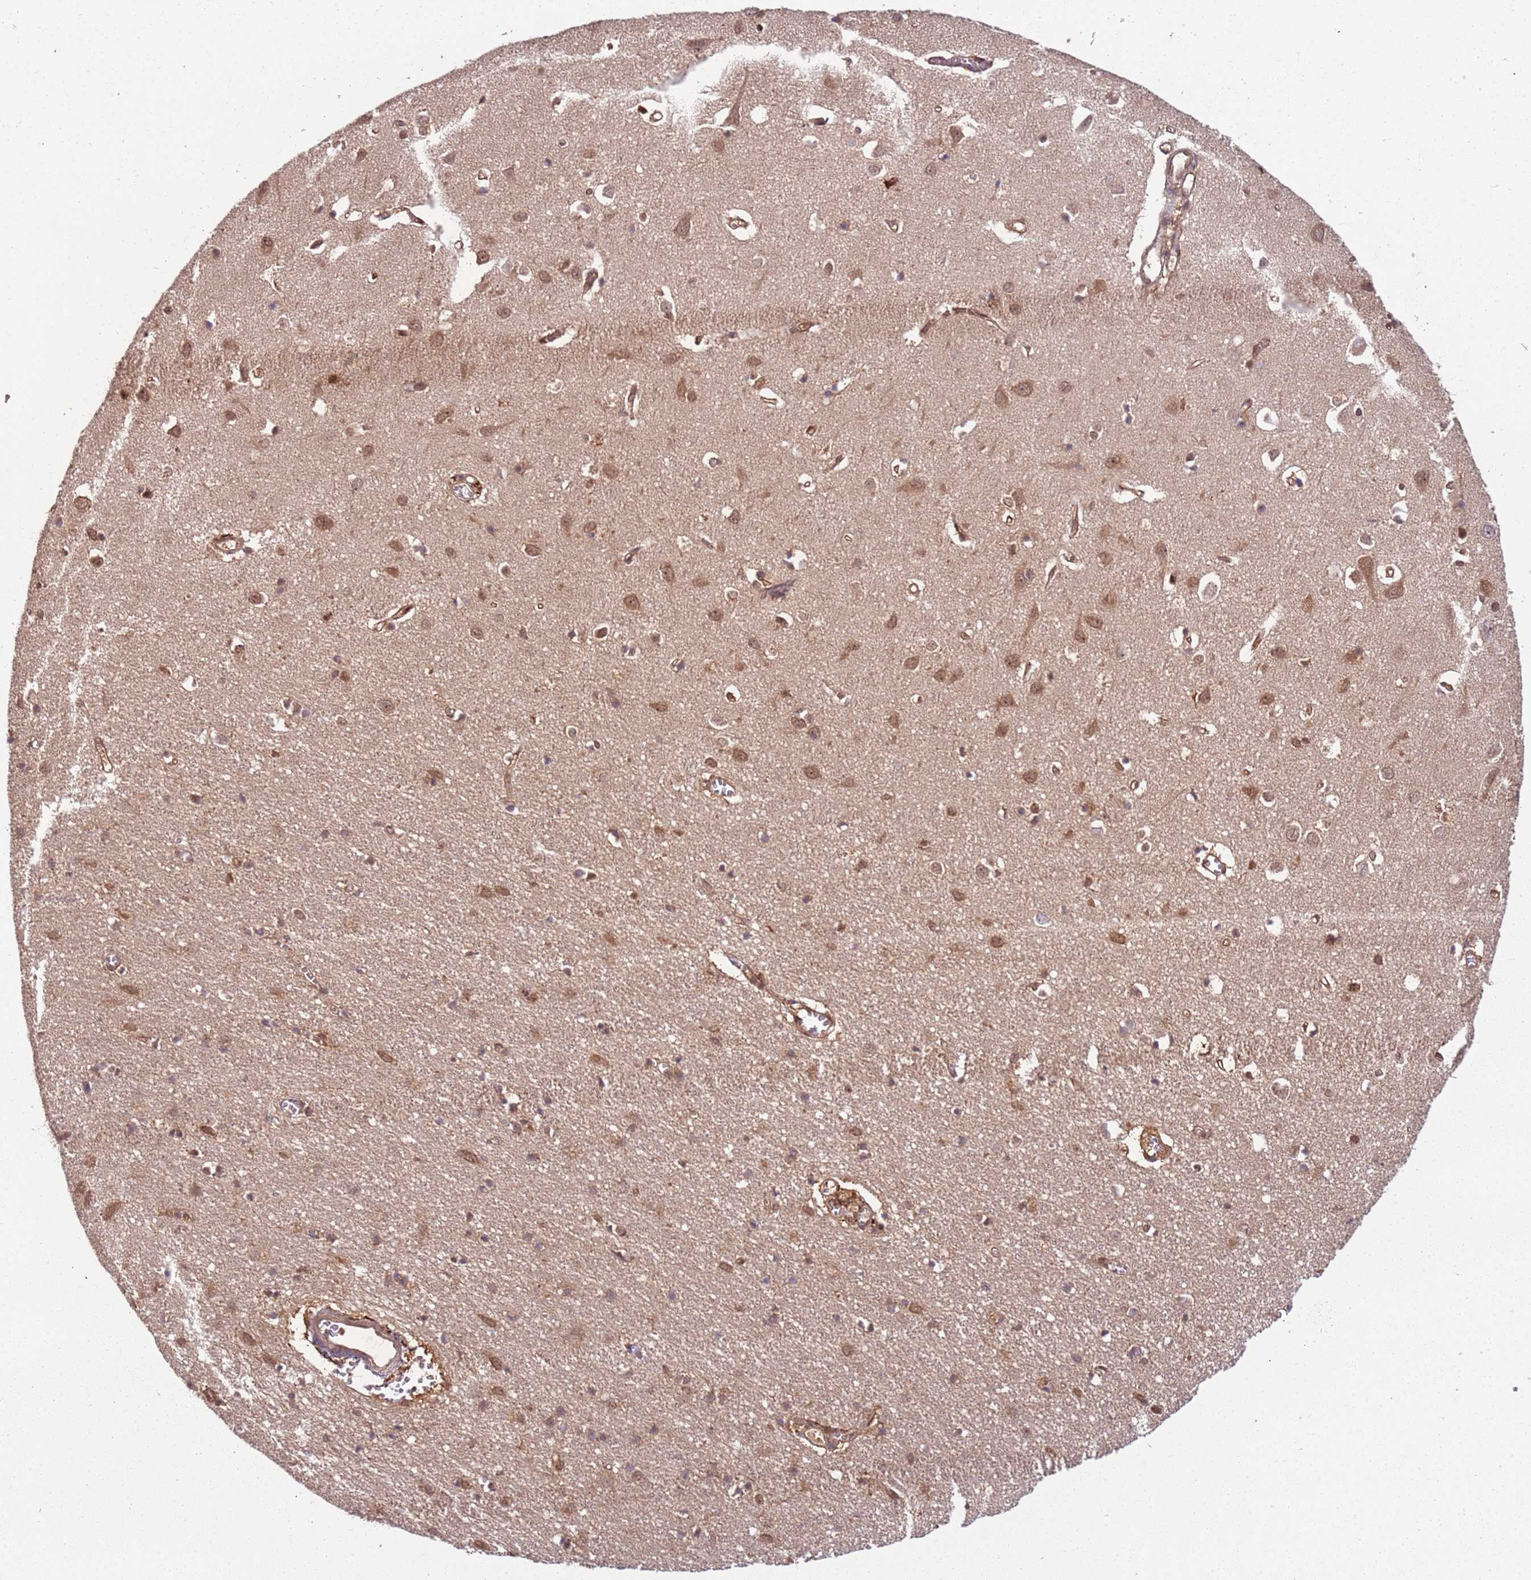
{"staining": {"intensity": "moderate", "quantity": ">75%", "location": "cytoplasmic/membranous,nuclear"}, "tissue": "cerebral cortex", "cell_type": "Endothelial cells", "image_type": "normal", "snomed": [{"axis": "morphology", "description": "Normal tissue, NOS"}, {"axis": "topography", "description": "Cerebral cortex"}], "caption": "Protein staining of benign cerebral cortex shows moderate cytoplasmic/membranous,nuclear positivity in about >75% of endothelial cells. The staining was performed using DAB (3,3'-diaminobenzidine) to visualize the protein expression in brown, while the nuclei were stained in blue with hematoxylin (Magnification: 20x).", "gene": "PGLS", "patient": {"sex": "female", "age": 64}}